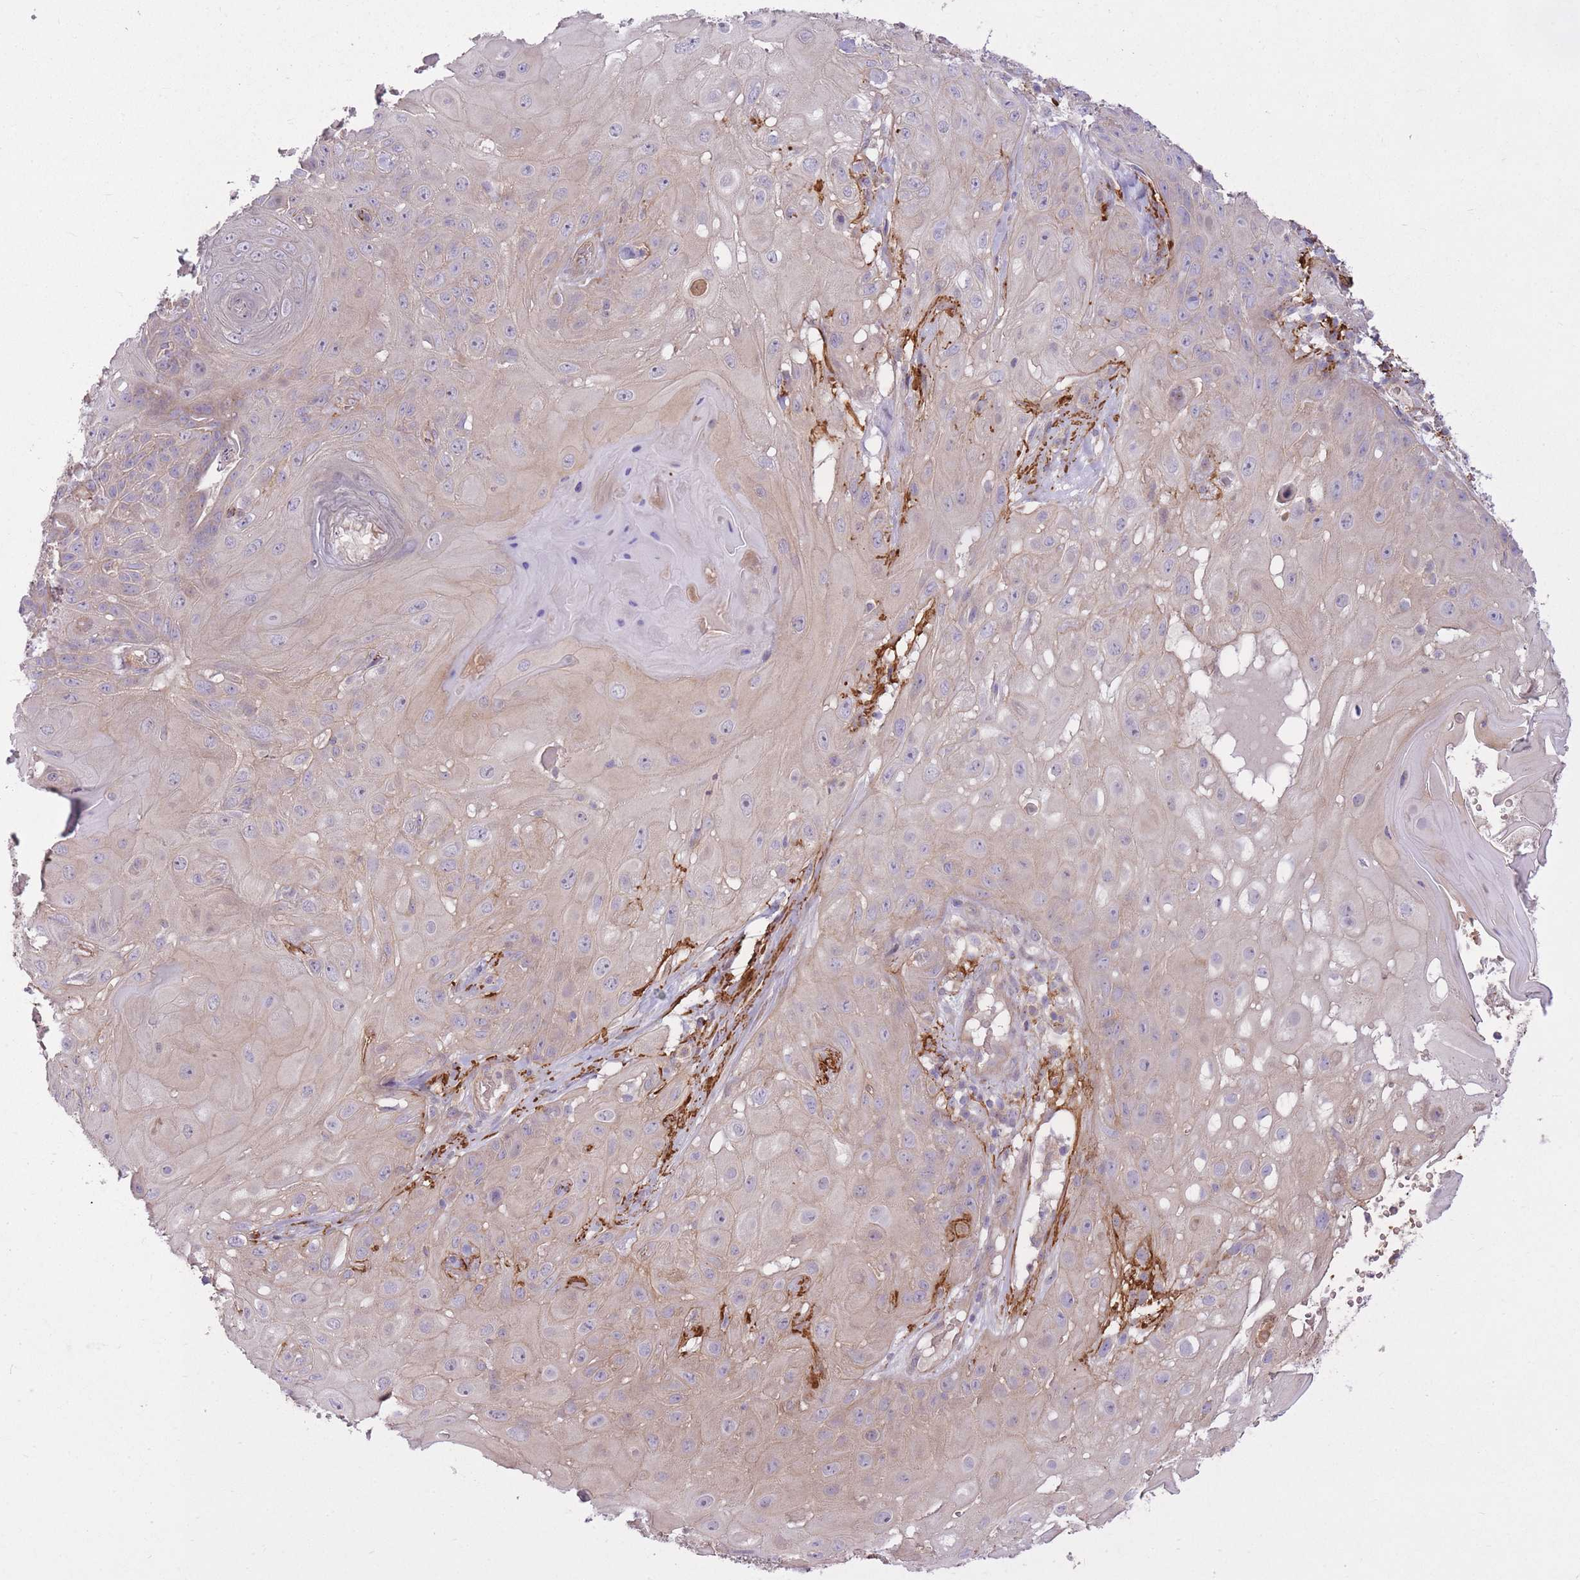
{"staining": {"intensity": "weak", "quantity": "25%-75%", "location": "cytoplasmic/membranous"}, "tissue": "skin cancer", "cell_type": "Tumor cells", "image_type": "cancer", "snomed": [{"axis": "morphology", "description": "Normal tissue, NOS"}, {"axis": "morphology", "description": "Squamous cell carcinoma, NOS"}, {"axis": "topography", "description": "Skin"}, {"axis": "topography", "description": "Cartilage tissue"}], "caption": "Weak cytoplasmic/membranous staining for a protein is identified in approximately 25%-75% of tumor cells of skin squamous cell carcinoma using IHC.", "gene": "REV1", "patient": {"sex": "female", "age": 79}}